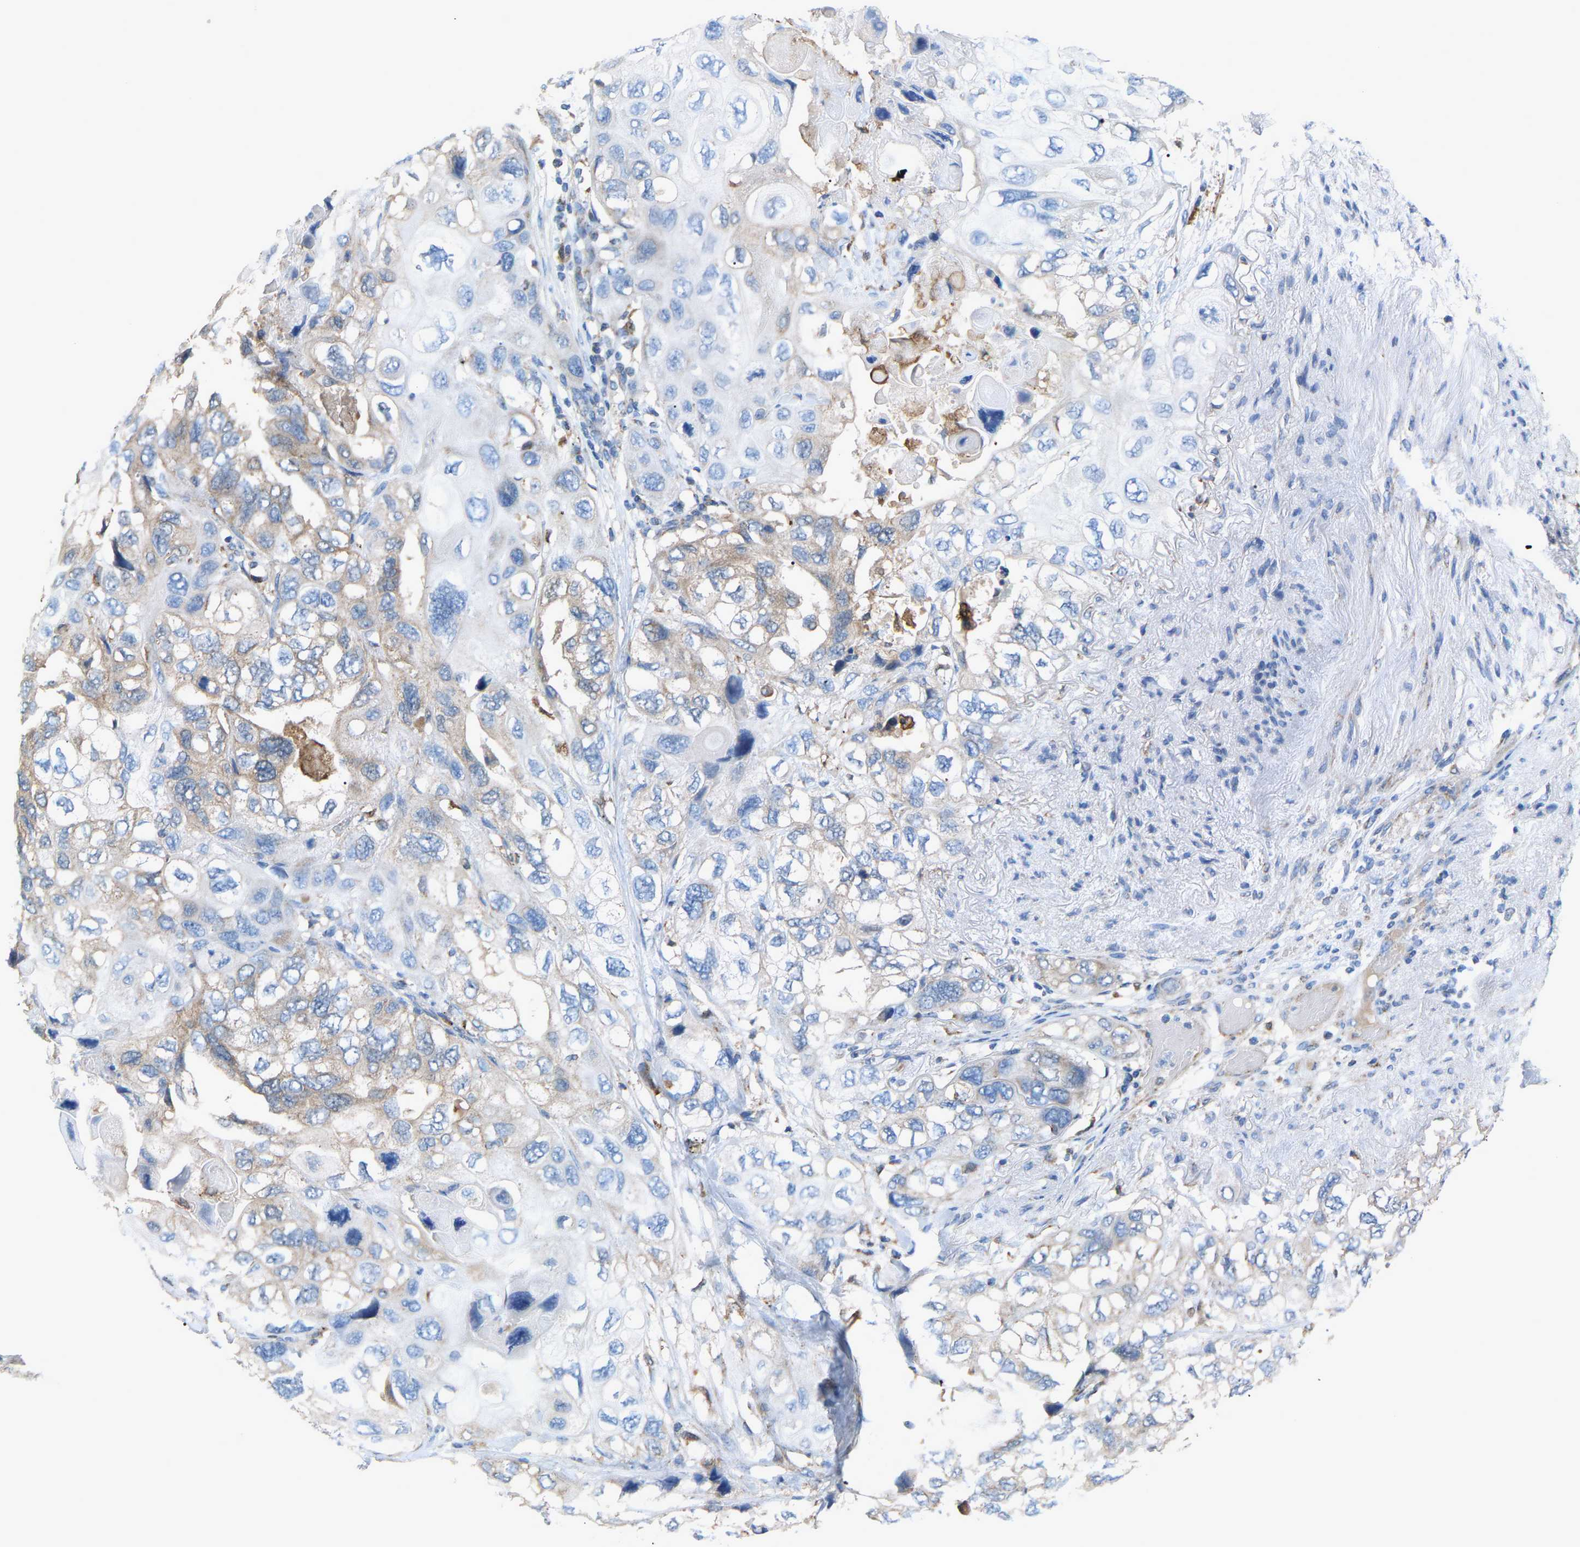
{"staining": {"intensity": "weak", "quantity": "<25%", "location": "cytoplasmic/membranous"}, "tissue": "lung cancer", "cell_type": "Tumor cells", "image_type": "cancer", "snomed": [{"axis": "morphology", "description": "Squamous cell carcinoma, NOS"}, {"axis": "topography", "description": "Lung"}], "caption": "Immunohistochemistry of squamous cell carcinoma (lung) displays no positivity in tumor cells.", "gene": "CROT", "patient": {"sex": "female", "age": 73}}